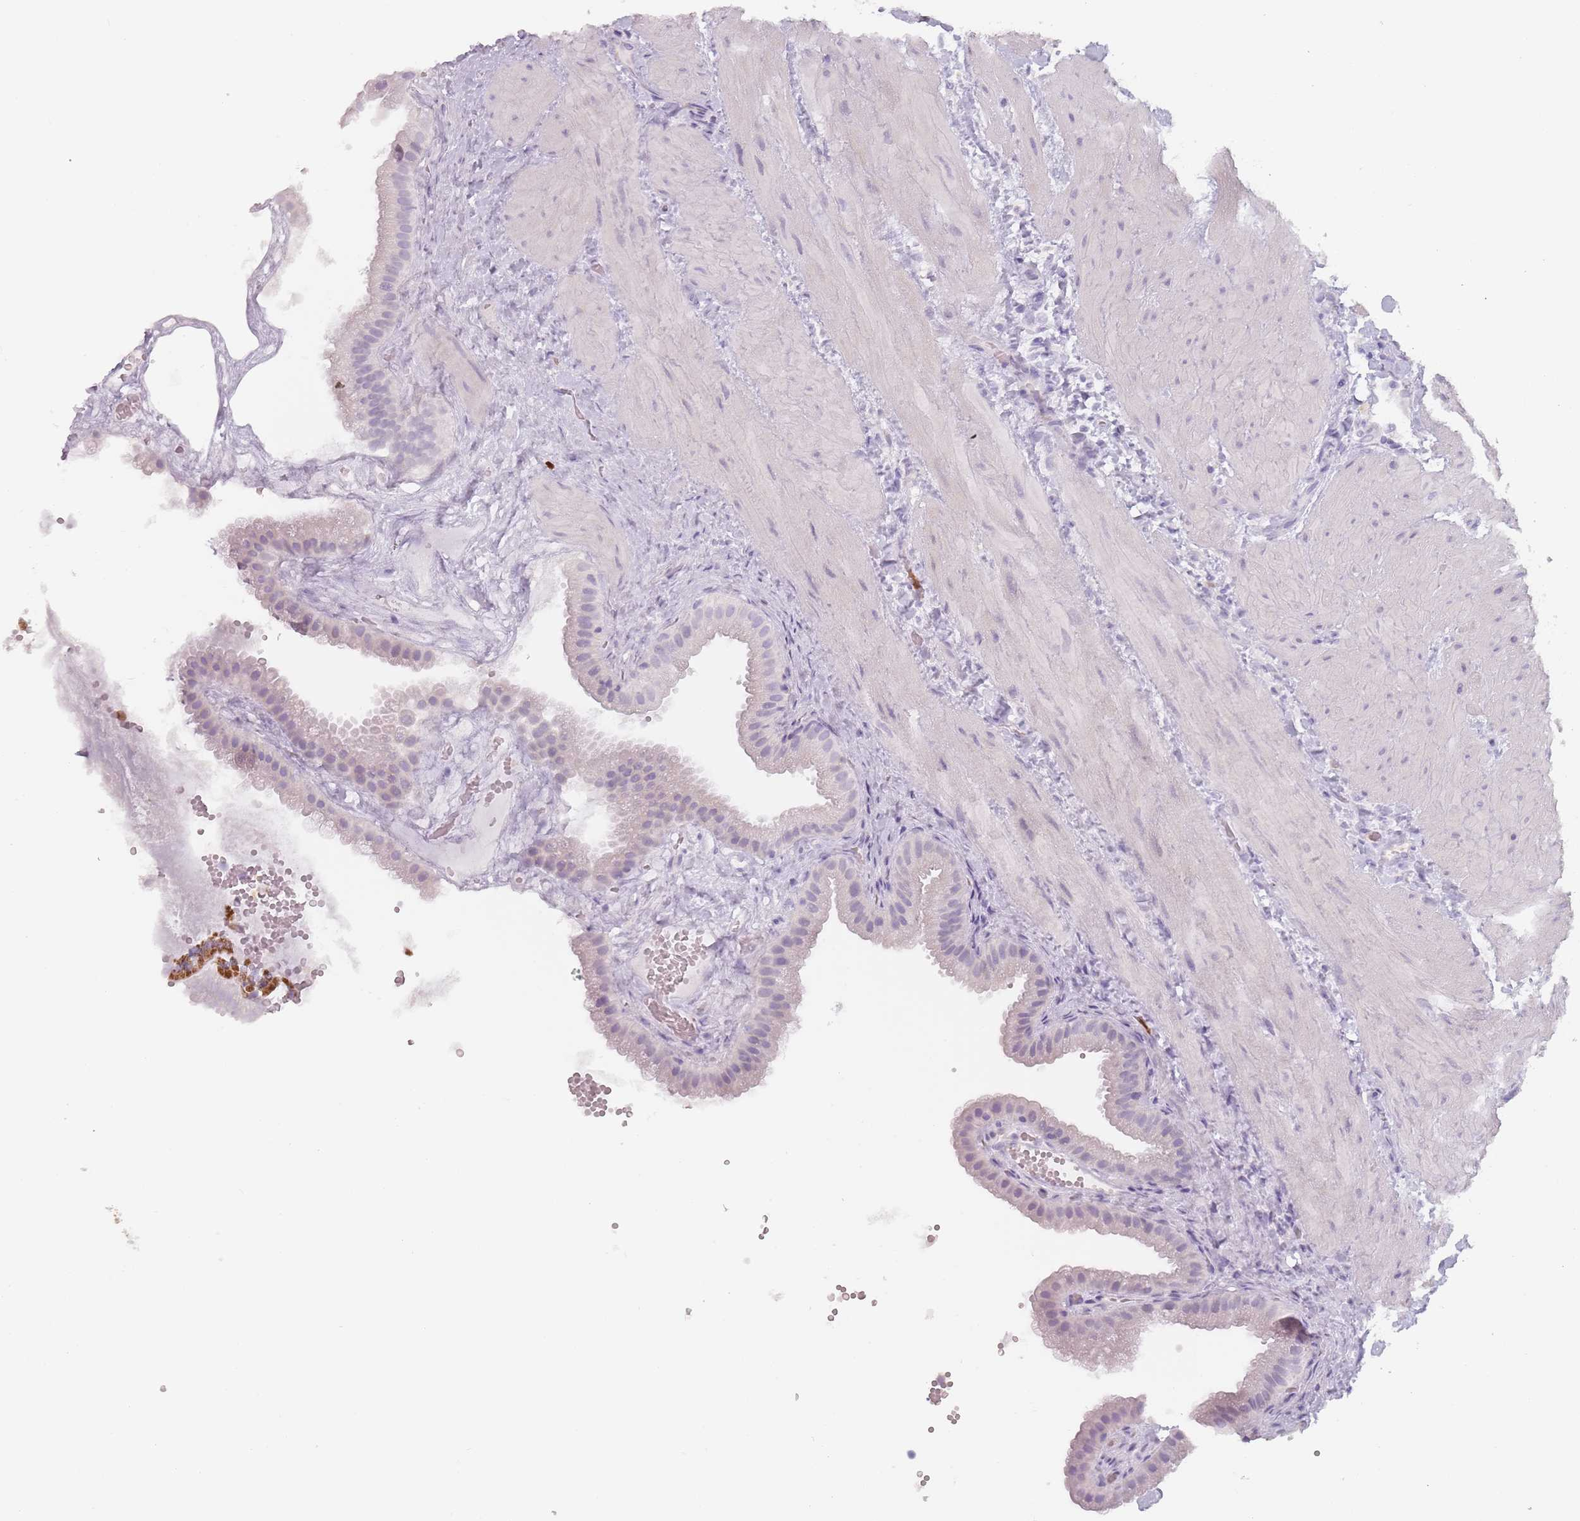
{"staining": {"intensity": "negative", "quantity": "none", "location": "none"}, "tissue": "gallbladder", "cell_type": "Glandular cells", "image_type": "normal", "snomed": [{"axis": "morphology", "description": "Normal tissue, NOS"}, {"axis": "topography", "description": "Gallbladder"}], "caption": "Human gallbladder stained for a protein using immunohistochemistry demonstrates no expression in glandular cells.", "gene": "ZNF584", "patient": {"sex": "male", "age": 55}}